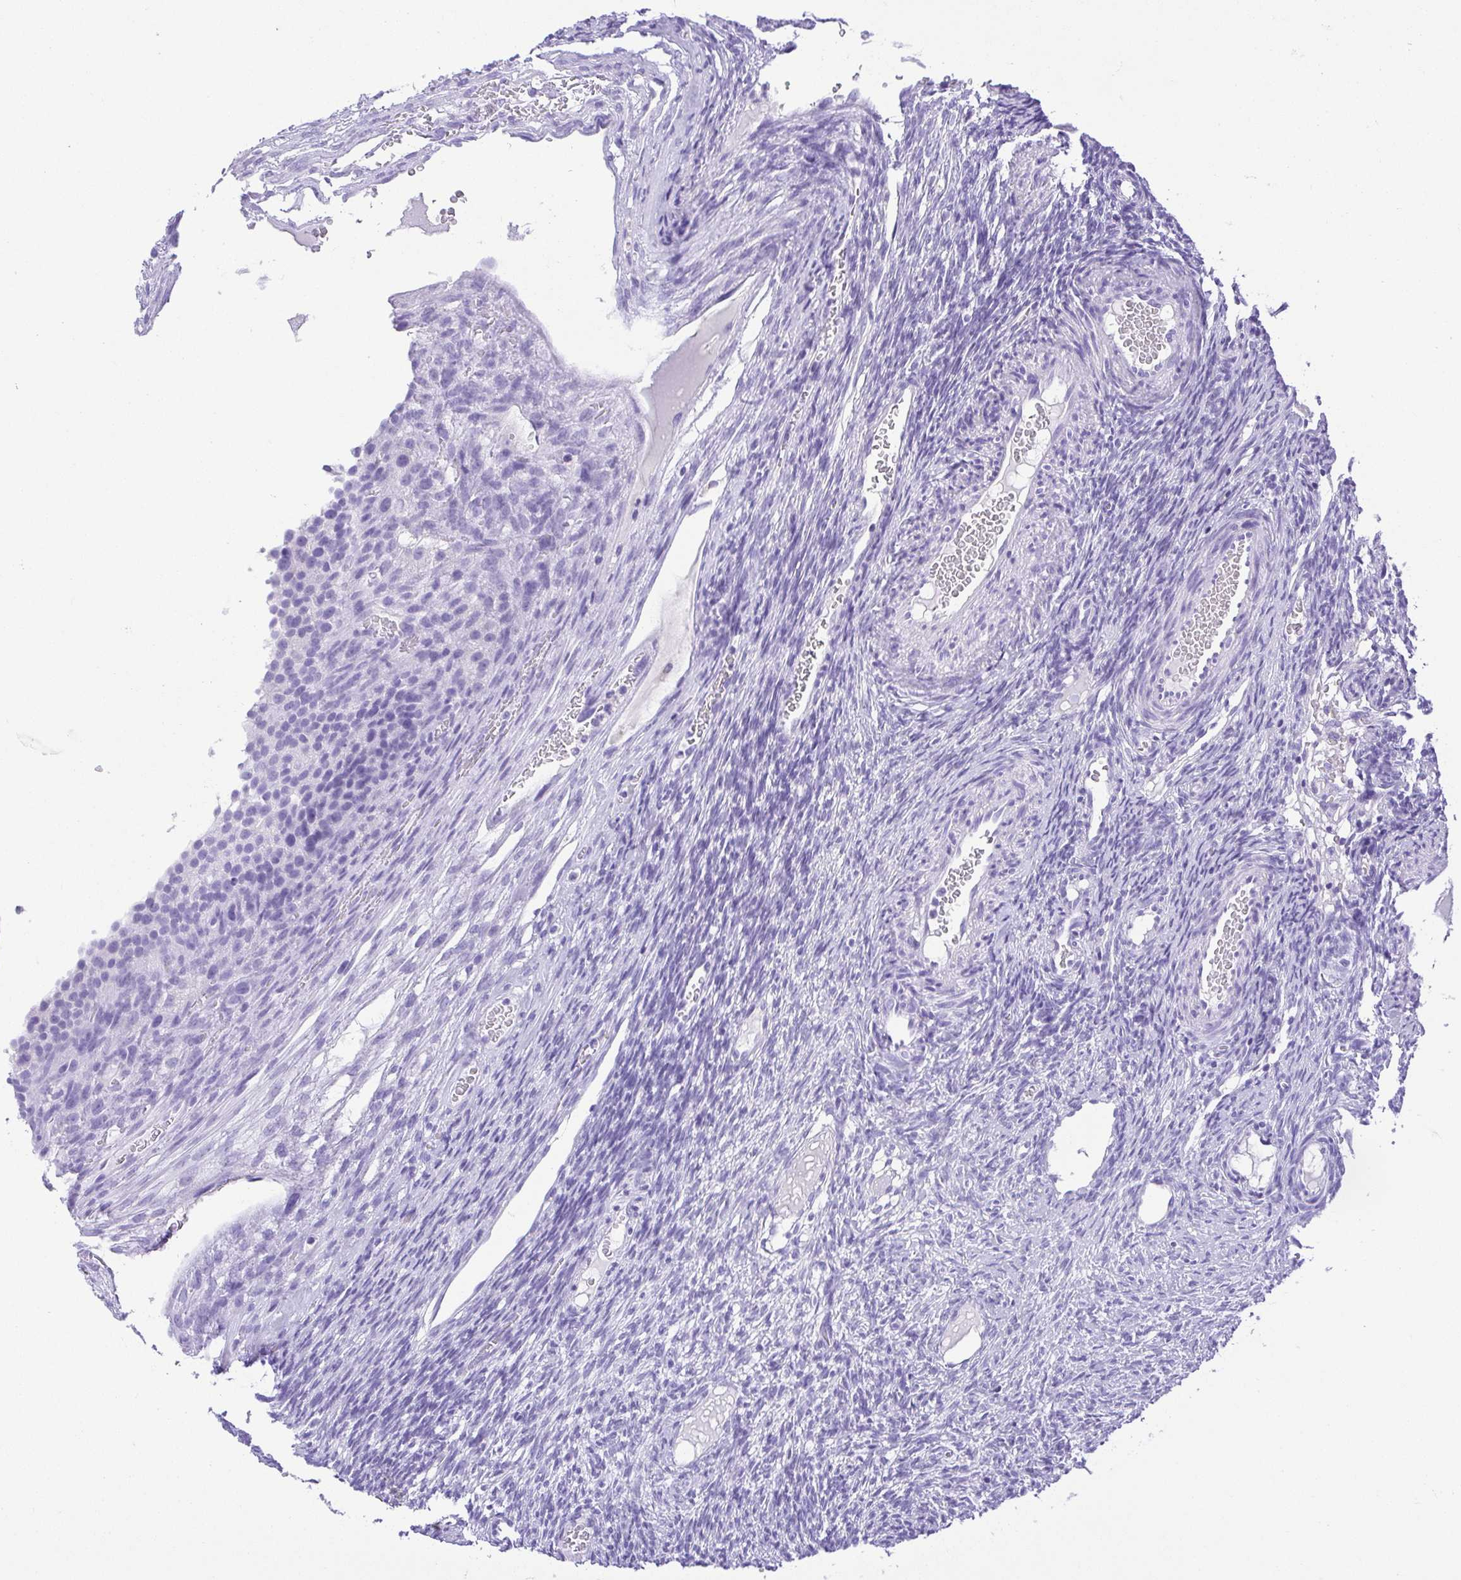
{"staining": {"intensity": "negative", "quantity": "none", "location": "none"}, "tissue": "ovary", "cell_type": "Ovarian stroma cells", "image_type": "normal", "snomed": [{"axis": "morphology", "description": "Normal tissue, NOS"}, {"axis": "topography", "description": "Ovary"}], "caption": "Ovarian stroma cells show no significant staining in benign ovary. (Immunohistochemistry, brightfield microscopy, high magnification).", "gene": "CDSN", "patient": {"sex": "female", "age": 34}}